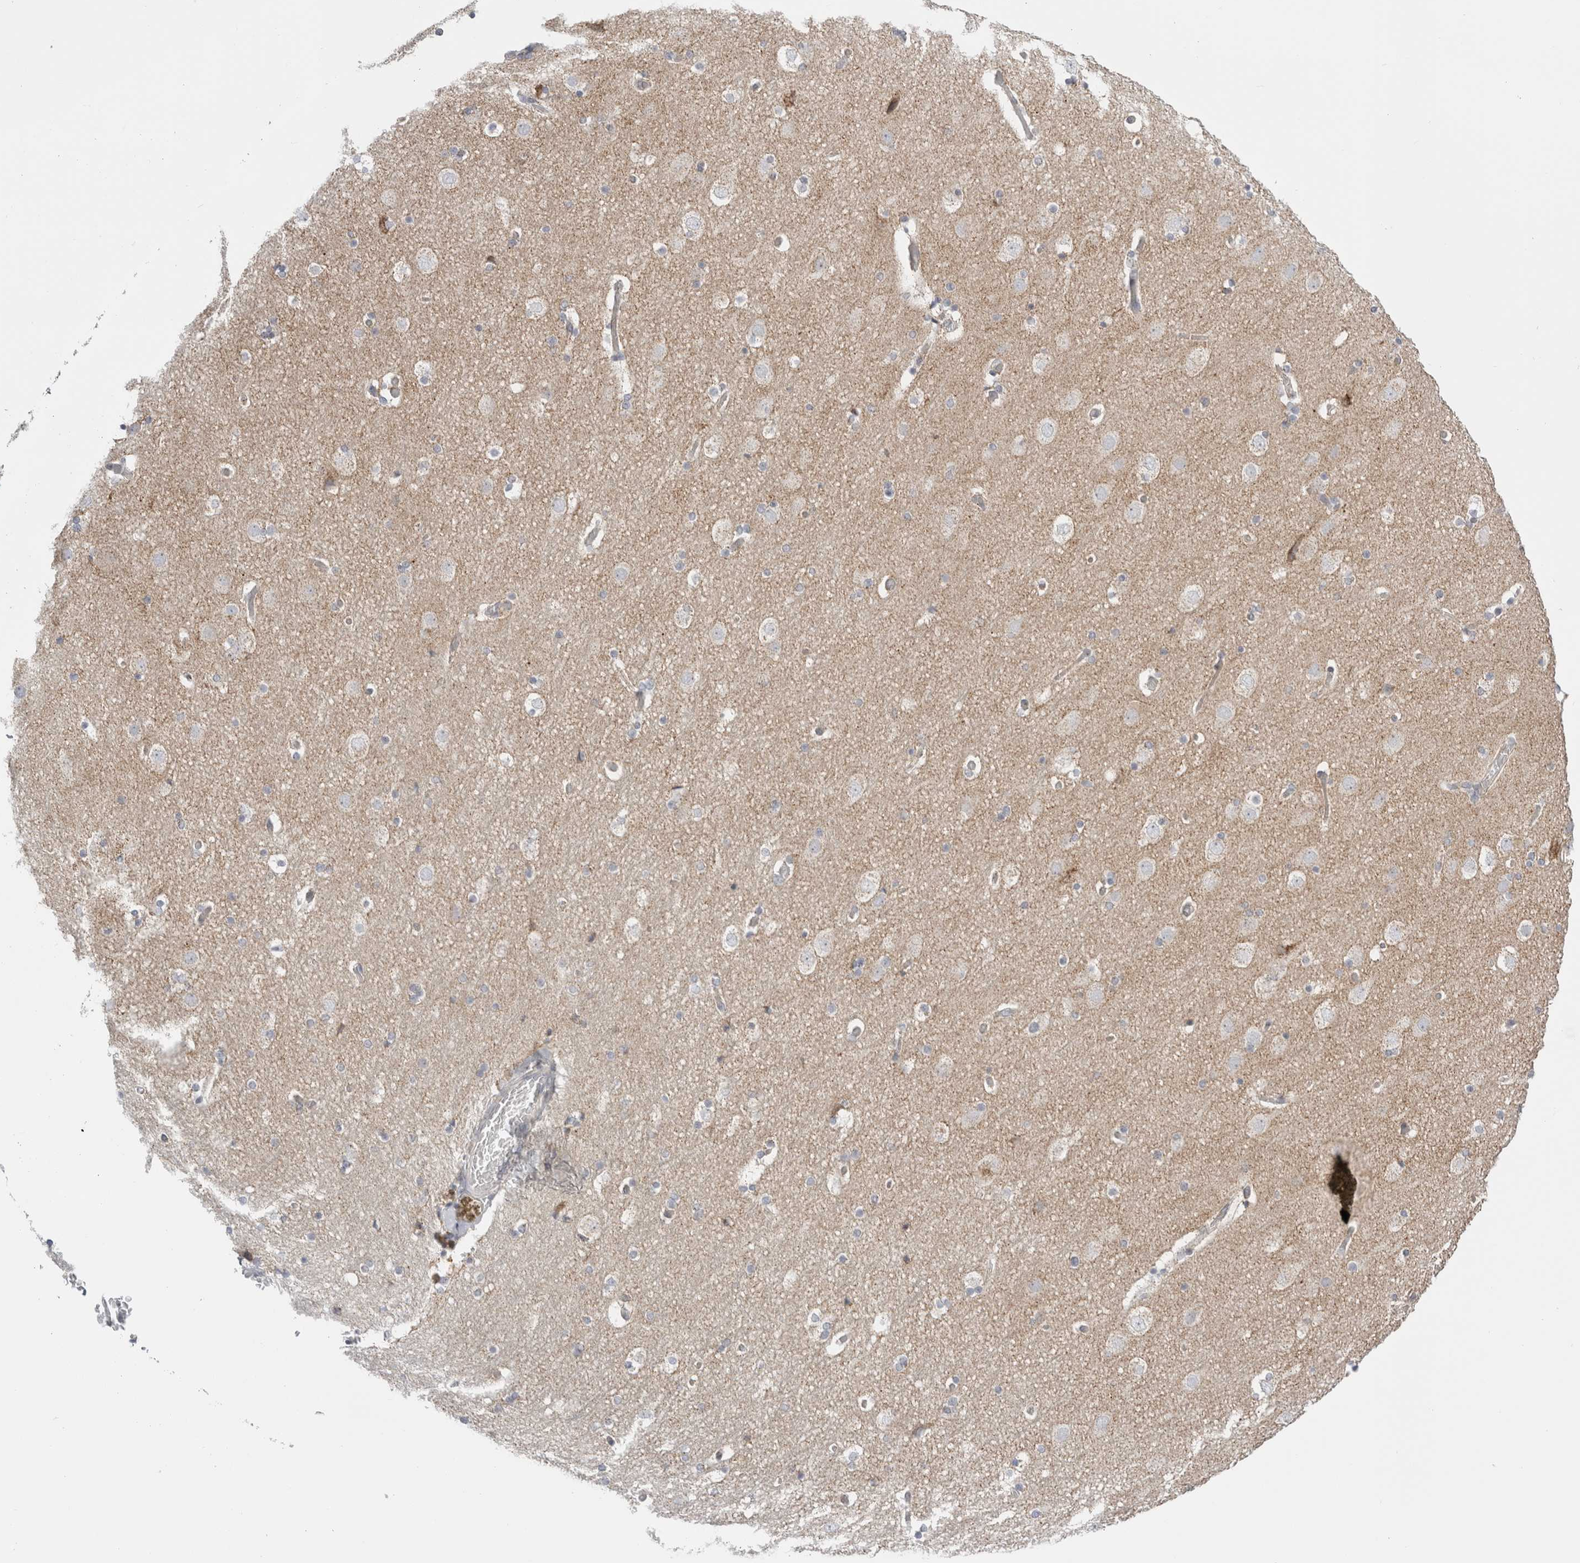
{"staining": {"intensity": "negative", "quantity": "none", "location": "none"}, "tissue": "cerebral cortex", "cell_type": "Endothelial cells", "image_type": "normal", "snomed": [{"axis": "morphology", "description": "Normal tissue, NOS"}, {"axis": "topography", "description": "Cerebral cortex"}], "caption": "A high-resolution photomicrograph shows immunohistochemistry (IHC) staining of benign cerebral cortex, which shows no significant positivity in endothelial cells. The staining was performed using DAB to visualize the protein expression in brown, while the nuclei were stained in blue with hematoxylin (Magnification: 20x).", "gene": "FAHD1", "patient": {"sex": "male", "age": 57}}